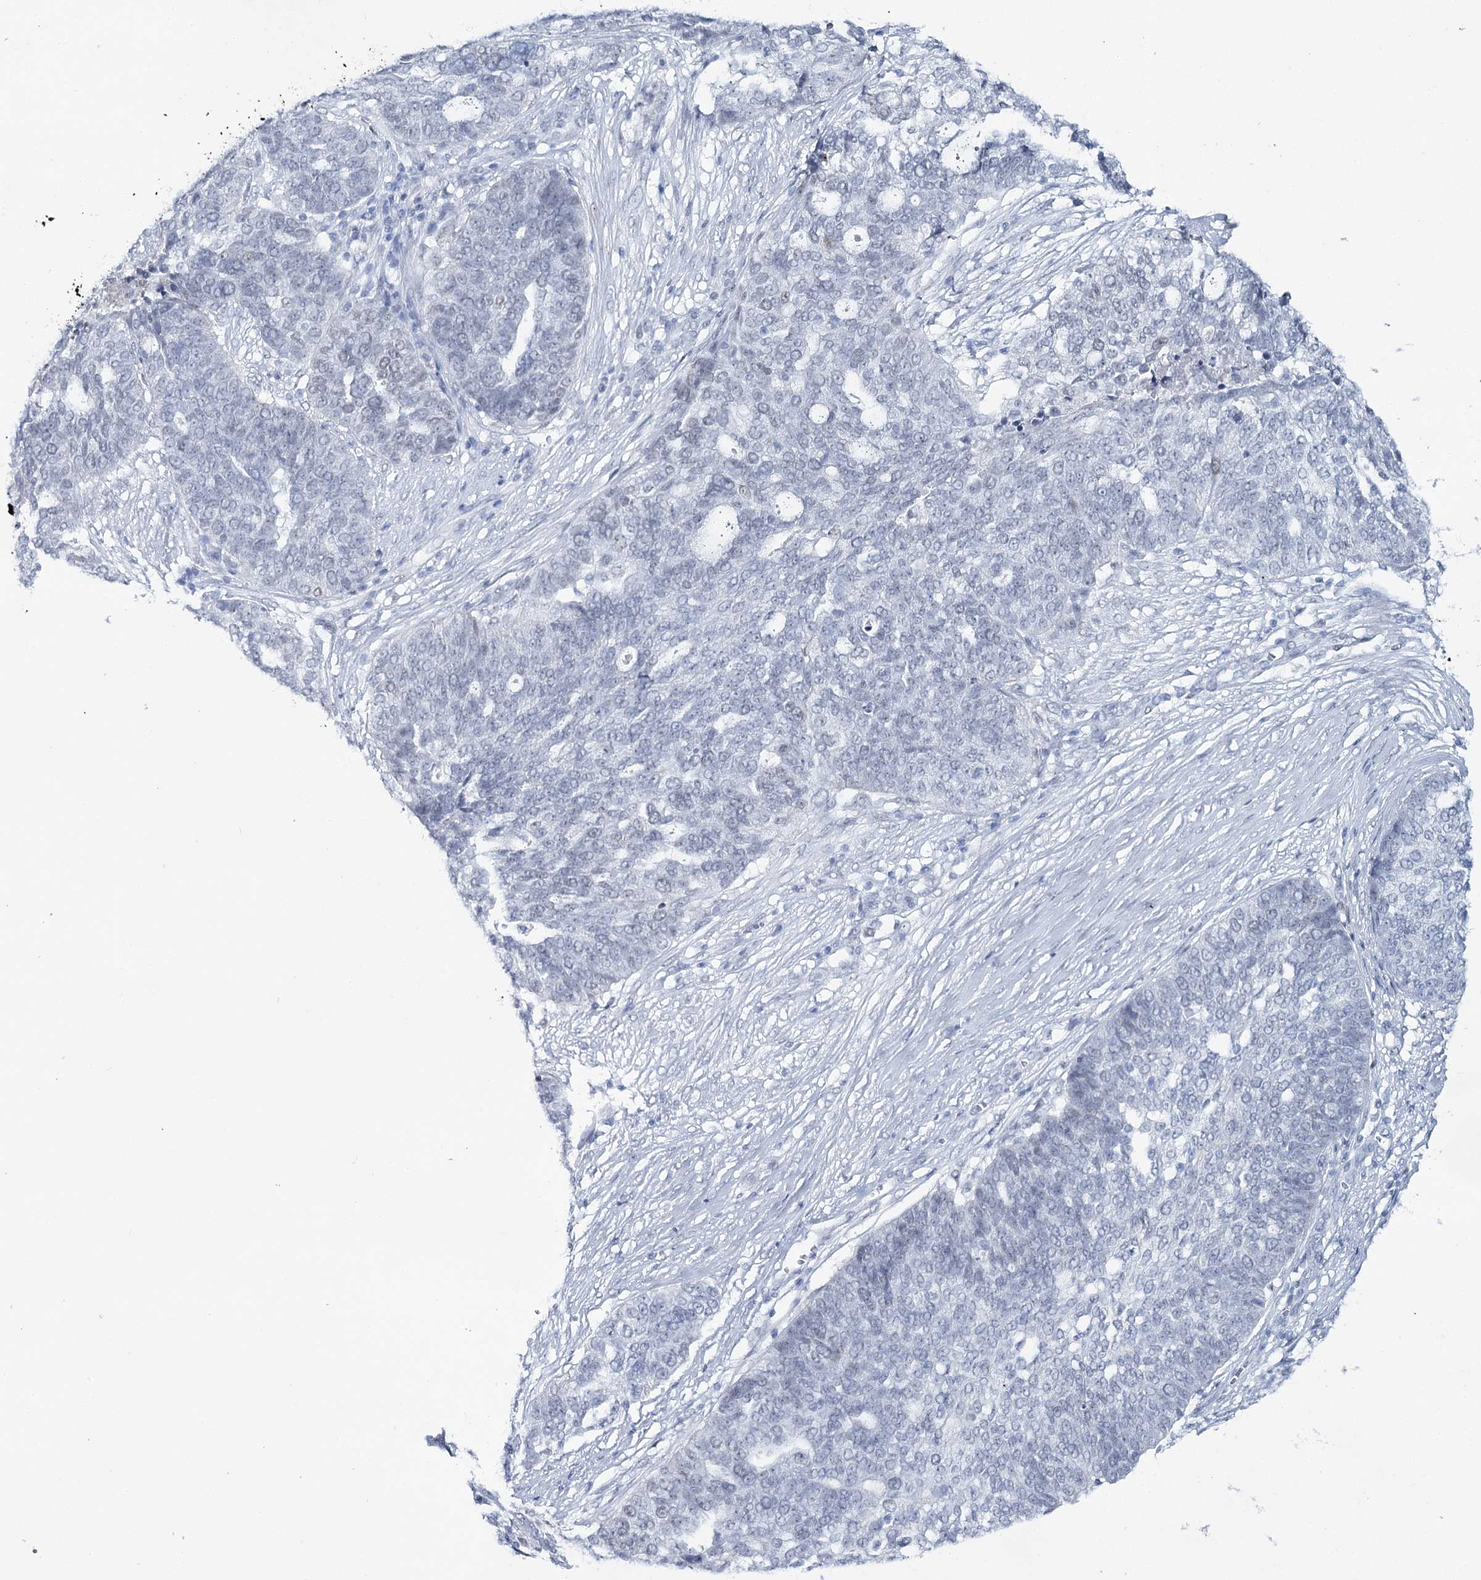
{"staining": {"intensity": "negative", "quantity": "none", "location": "none"}, "tissue": "ovarian cancer", "cell_type": "Tumor cells", "image_type": "cancer", "snomed": [{"axis": "morphology", "description": "Cystadenocarcinoma, serous, NOS"}, {"axis": "topography", "description": "Ovary"}], "caption": "Immunohistochemical staining of ovarian serous cystadenocarcinoma reveals no significant expression in tumor cells.", "gene": "ZC3H8", "patient": {"sex": "female", "age": 59}}